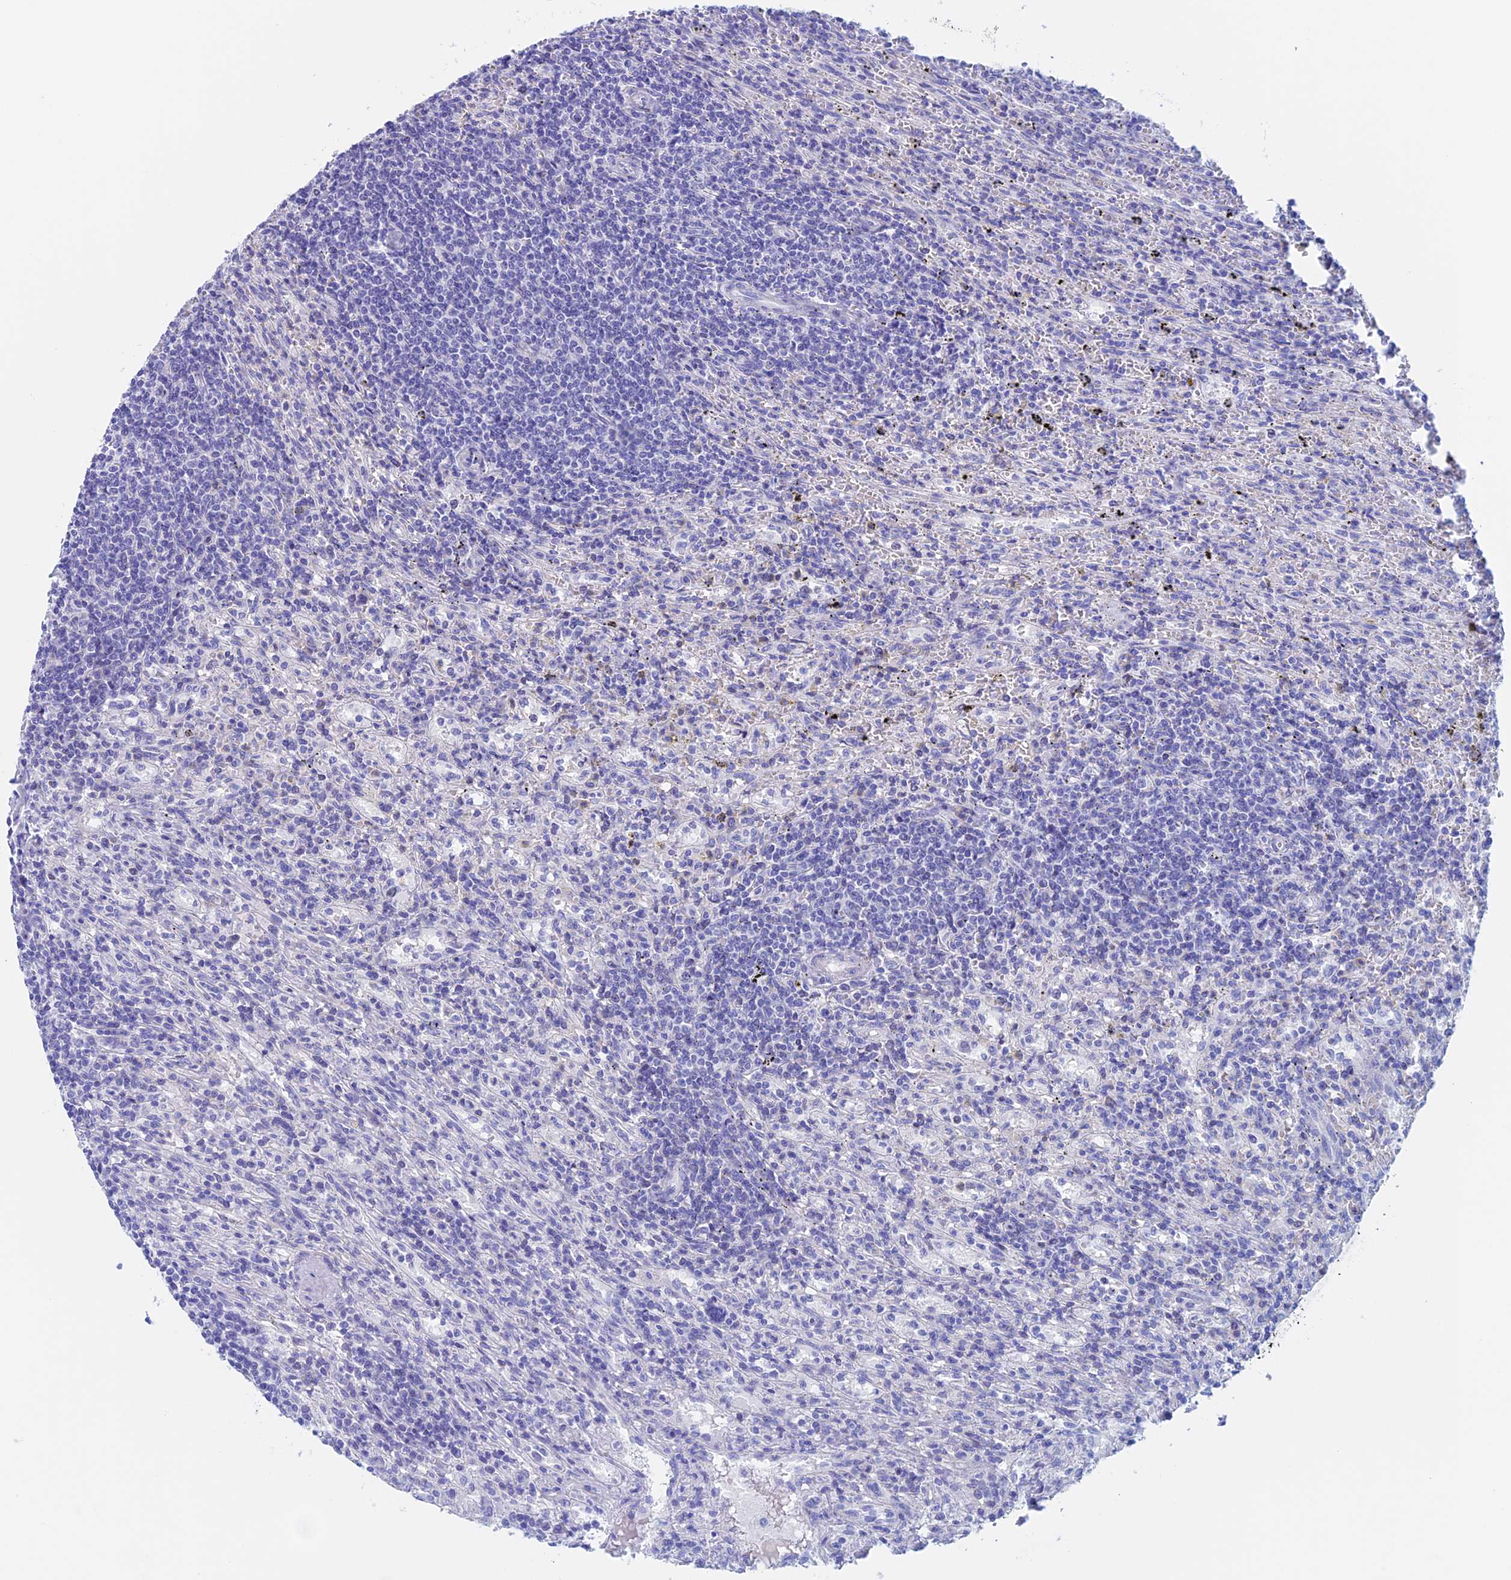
{"staining": {"intensity": "negative", "quantity": "none", "location": "none"}, "tissue": "lymphoma", "cell_type": "Tumor cells", "image_type": "cancer", "snomed": [{"axis": "morphology", "description": "Malignant lymphoma, non-Hodgkin's type, Low grade"}, {"axis": "topography", "description": "Spleen"}], "caption": "A histopathology image of malignant lymphoma, non-Hodgkin's type (low-grade) stained for a protein shows no brown staining in tumor cells.", "gene": "PSMC3IP", "patient": {"sex": "male", "age": 76}}